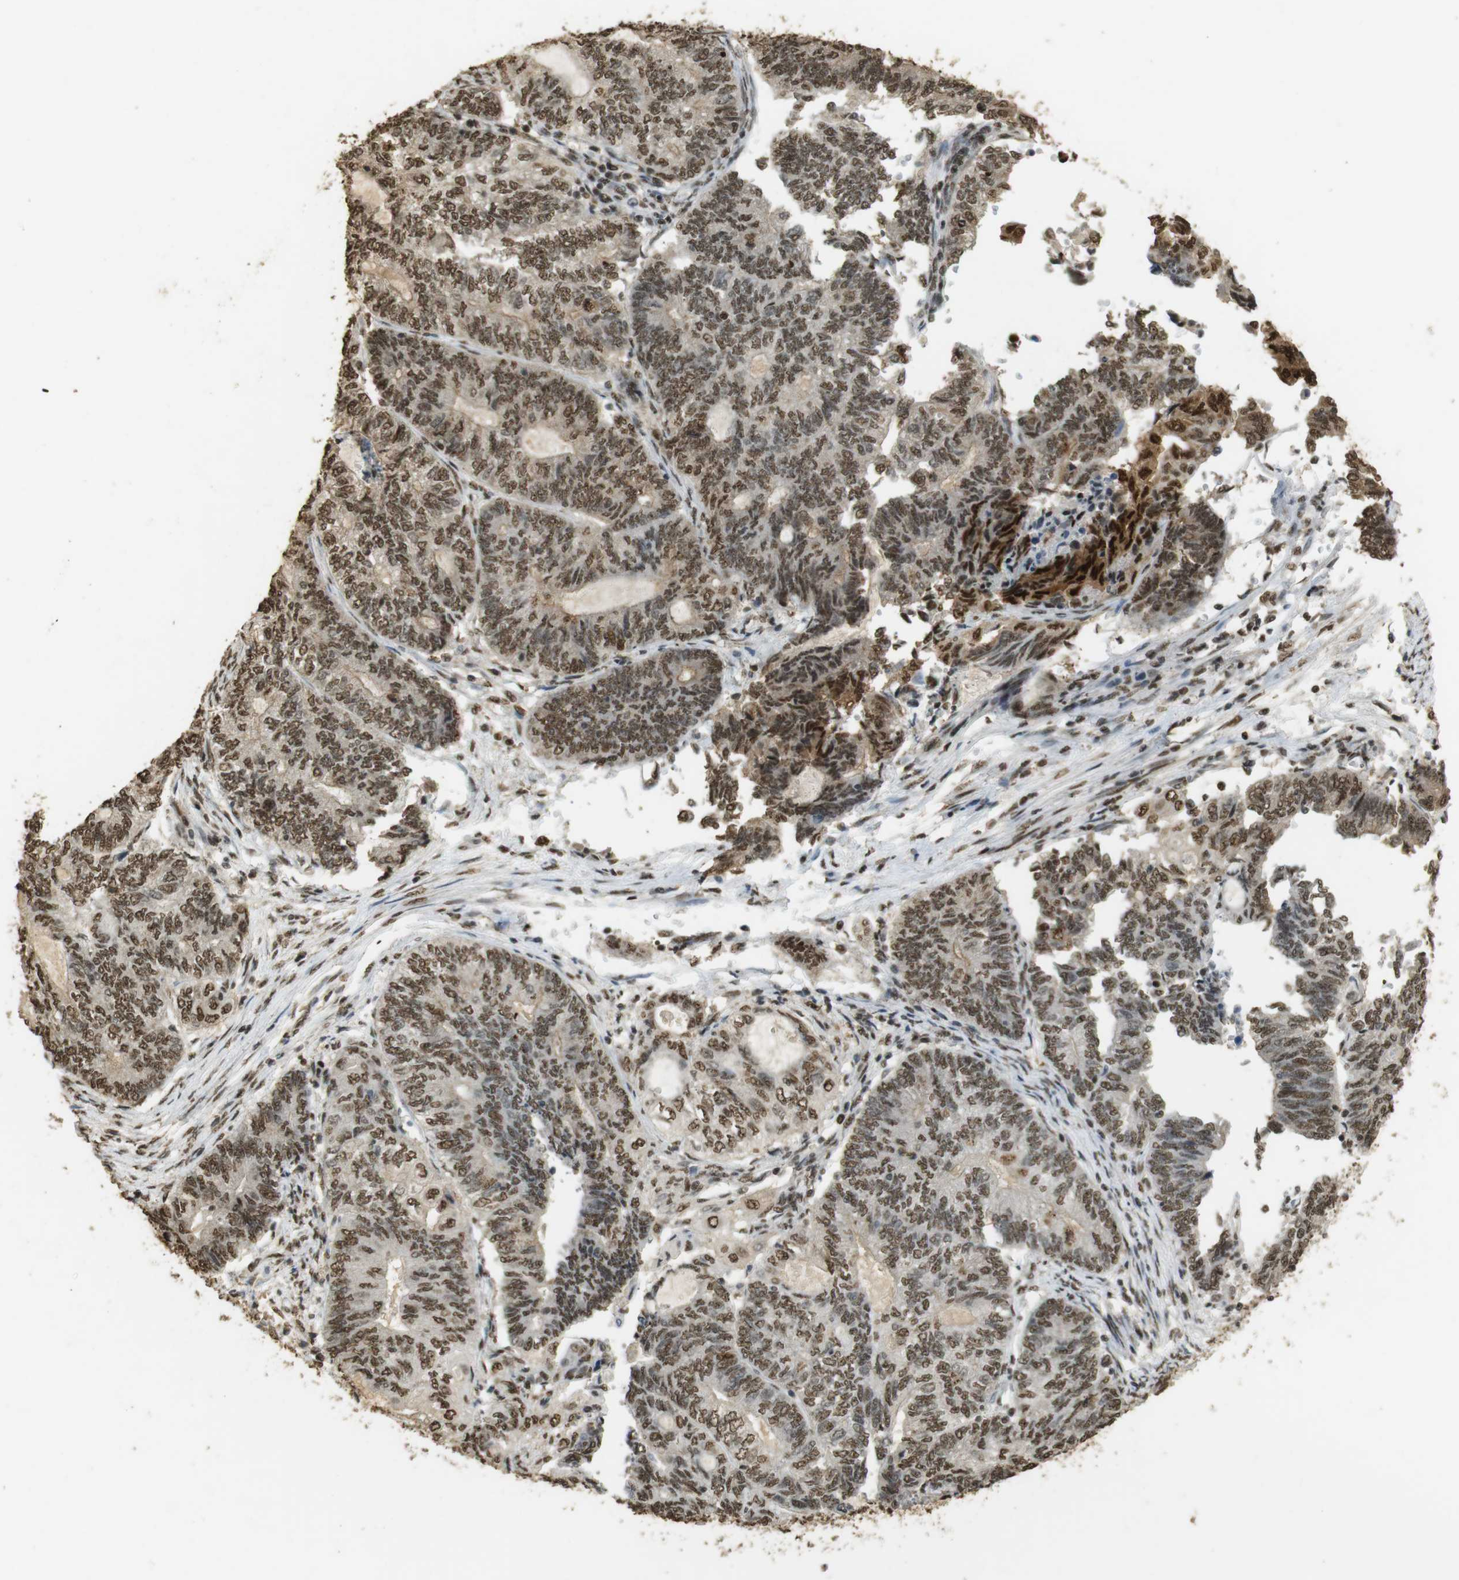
{"staining": {"intensity": "moderate", "quantity": ">75%", "location": "cytoplasmic/membranous,nuclear"}, "tissue": "endometrial cancer", "cell_type": "Tumor cells", "image_type": "cancer", "snomed": [{"axis": "morphology", "description": "Adenocarcinoma, NOS"}, {"axis": "topography", "description": "Uterus"}, {"axis": "topography", "description": "Endometrium"}], "caption": "Protein analysis of adenocarcinoma (endometrial) tissue demonstrates moderate cytoplasmic/membranous and nuclear staining in approximately >75% of tumor cells.", "gene": "GATA4", "patient": {"sex": "female", "age": 70}}